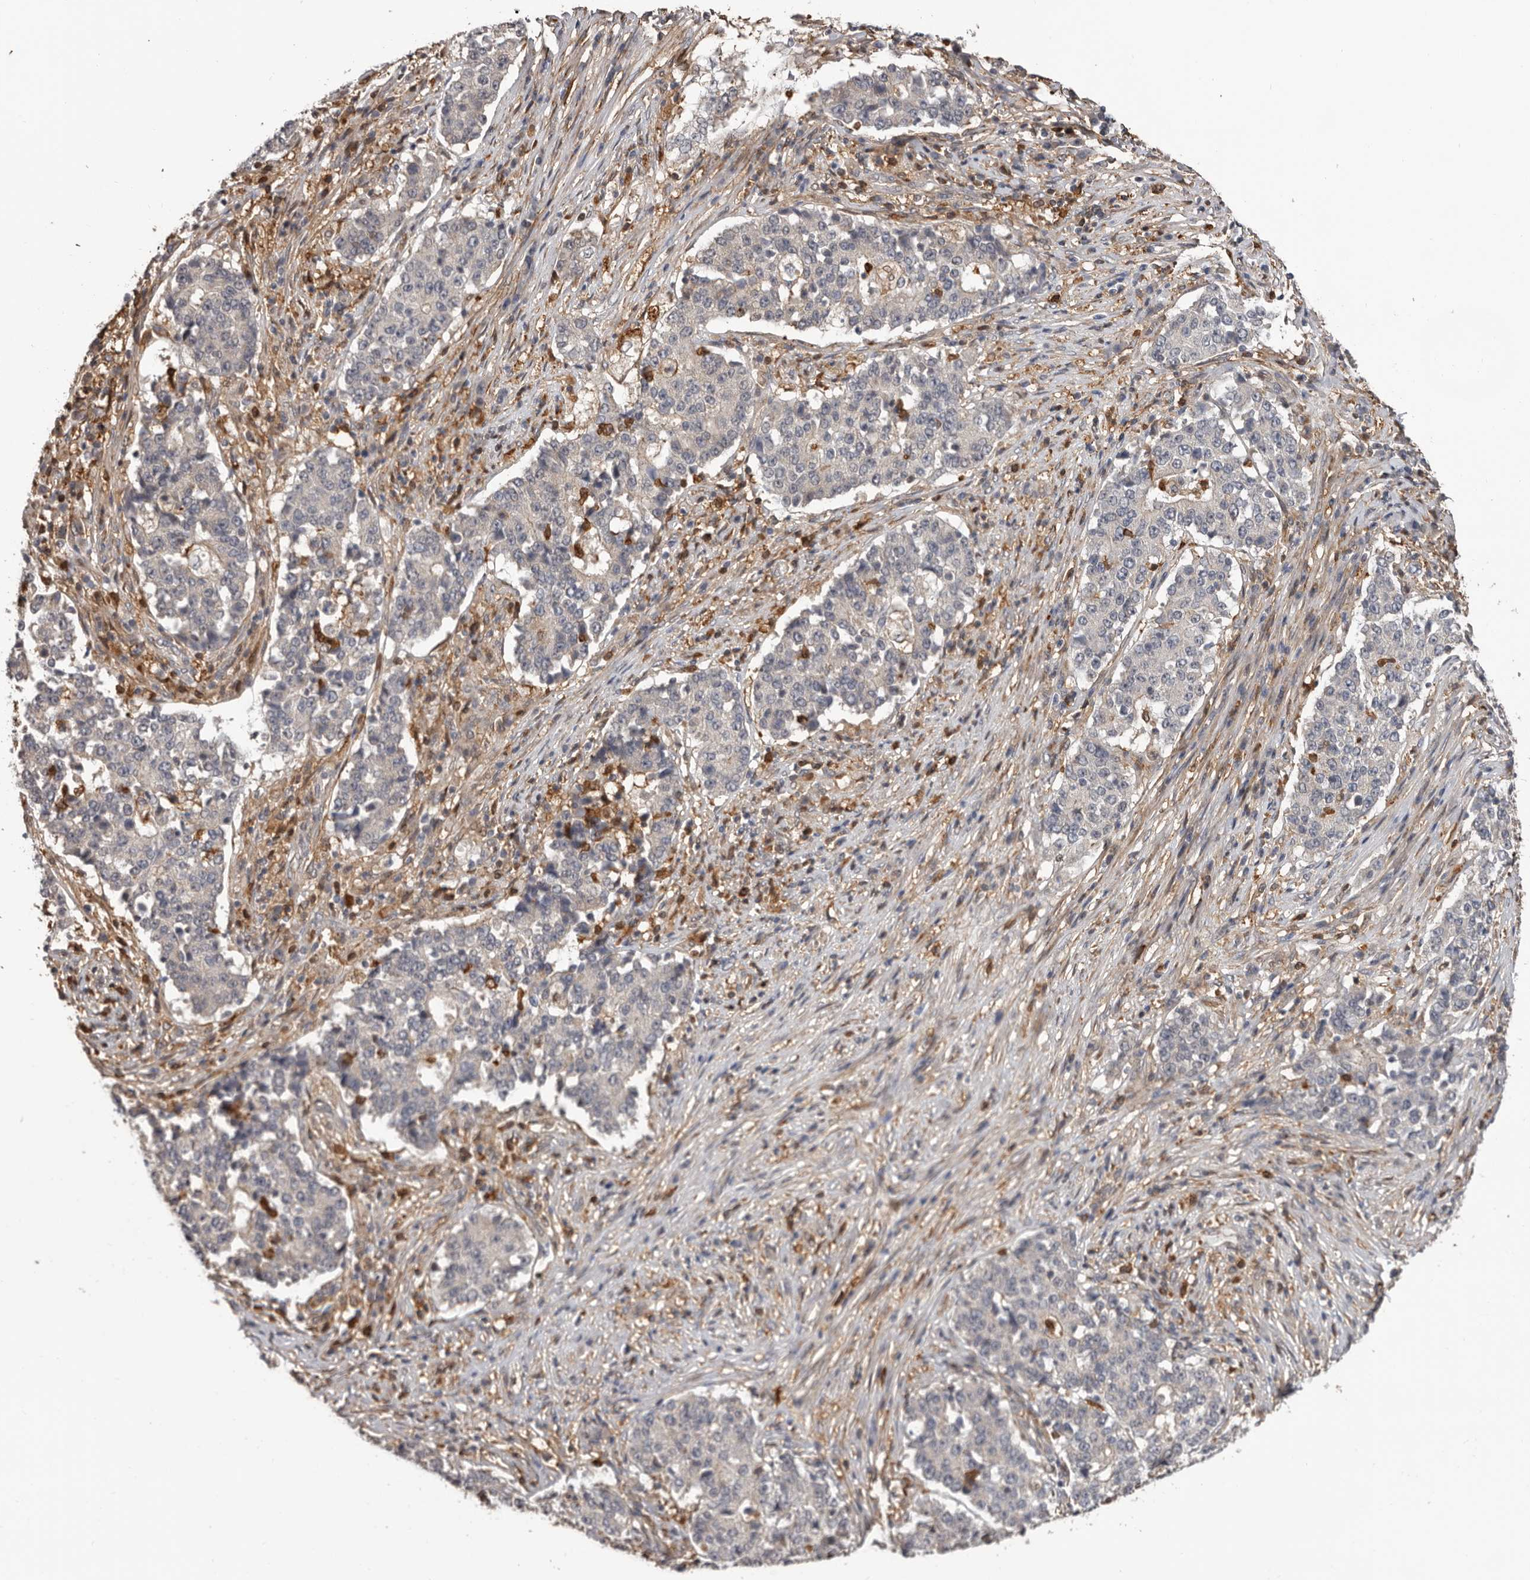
{"staining": {"intensity": "negative", "quantity": "none", "location": "none"}, "tissue": "stomach cancer", "cell_type": "Tumor cells", "image_type": "cancer", "snomed": [{"axis": "morphology", "description": "Adenocarcinoma, NOS"}, {"axis": "topography", "description": "Stomach"}], "caption": "Immunohistochemistry photomicrograph of human adenocarcinoma (stomach) stained for a protein (brown), which shows no staining in tumor cells.", "gene": "PRR12", "patient": {"sex": "male", "age": 59}}